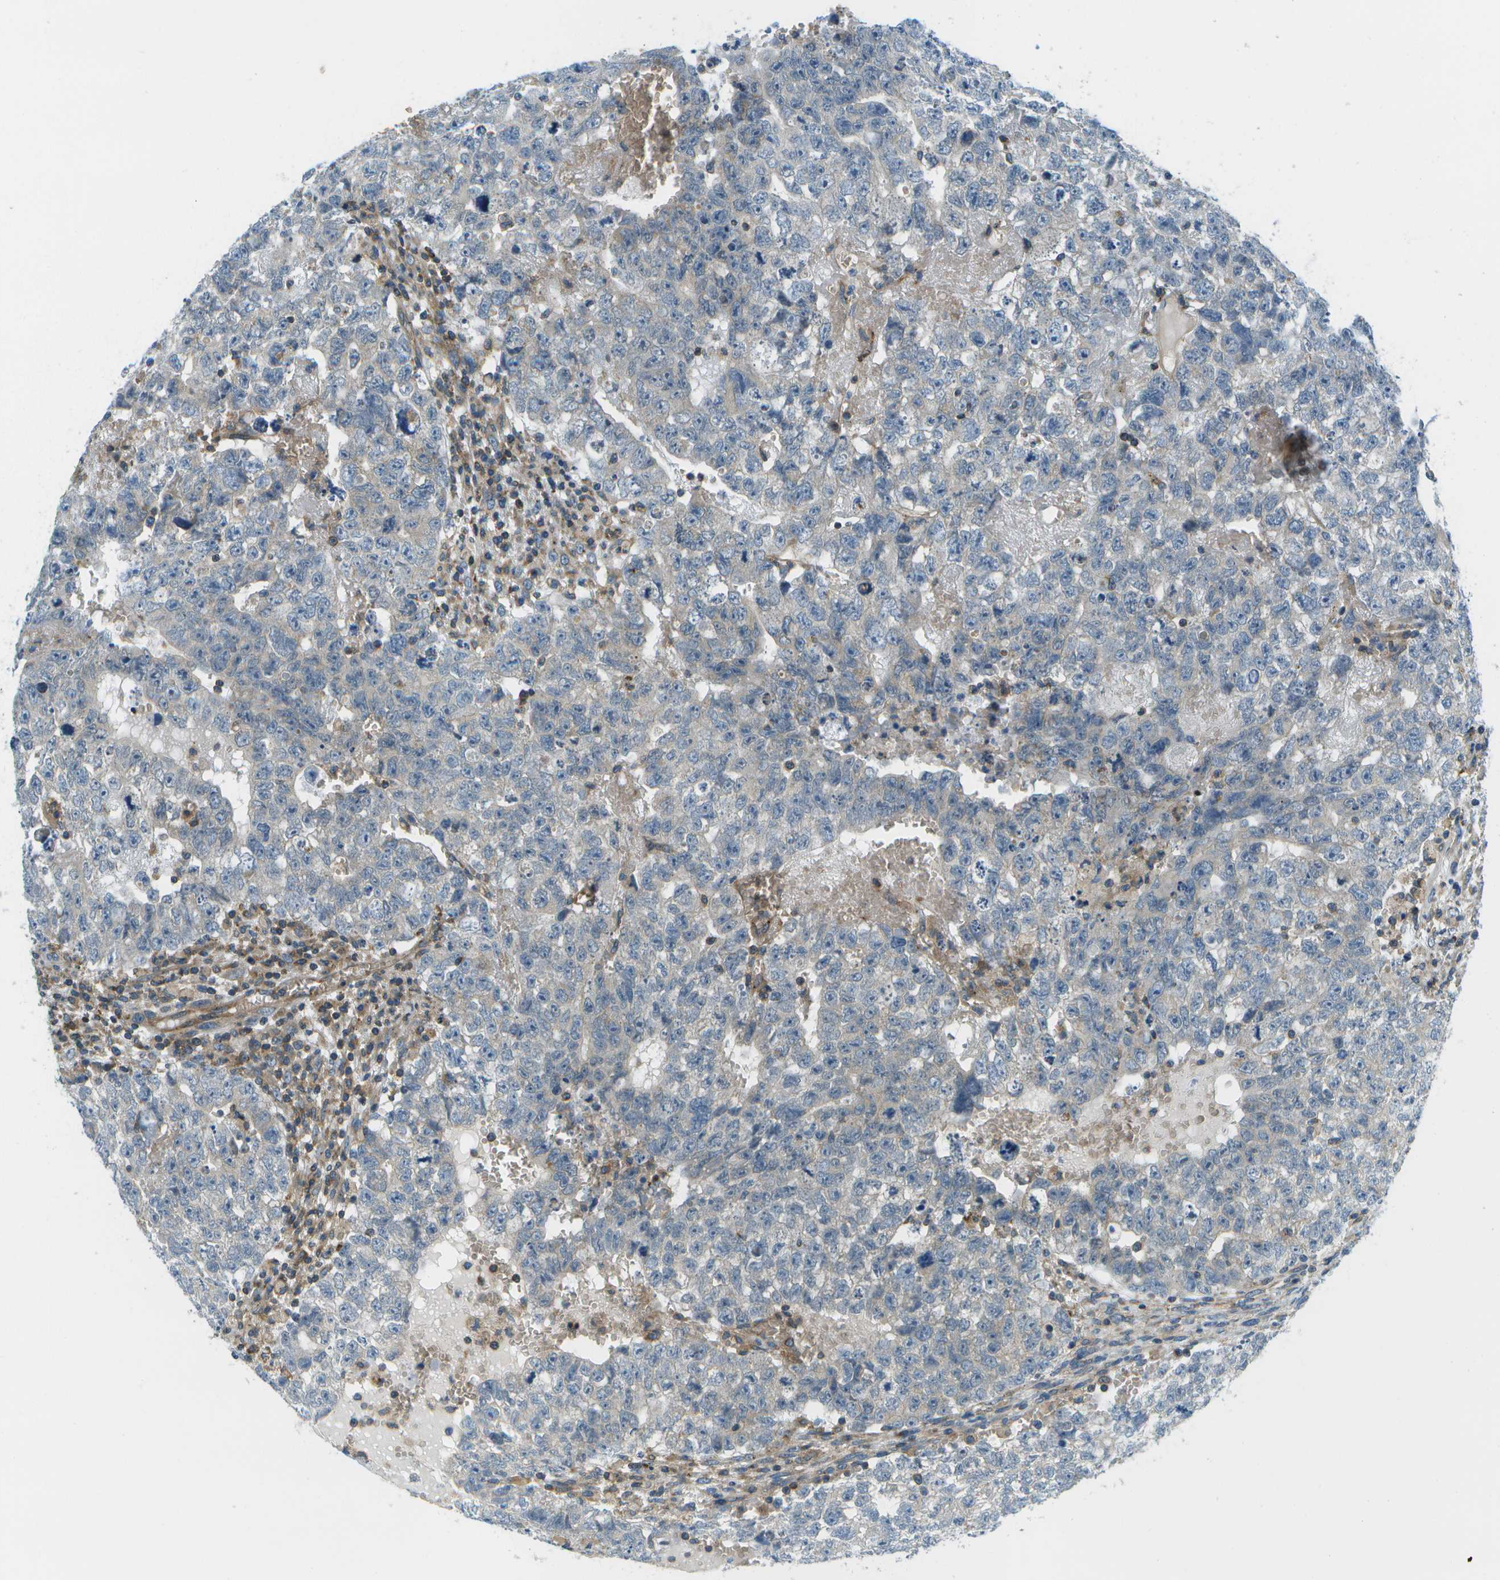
{"staining": {"intensity": "negative", "quantity": "none", "location": "none"}, "tissue": "testis cancer", "cell_type": "Tumor cells", "image_type": "cancer", "snomed": [{"axis": "morphology", "description": "Seminoma, NOS"}, {"axis": "morphology", "description": "Carcinoma, Embryonal, NOS"}, {"axis": "topography", "description": "Testis"}], "caption": "This micrograph is of seminoma (testis) stained with IHC to label a protein in brown with the nuclei are counter-stained blue. There is no expression in tumor cells.", "gene": "CTIF", "patient": {"sex": "male", "age": 38}}